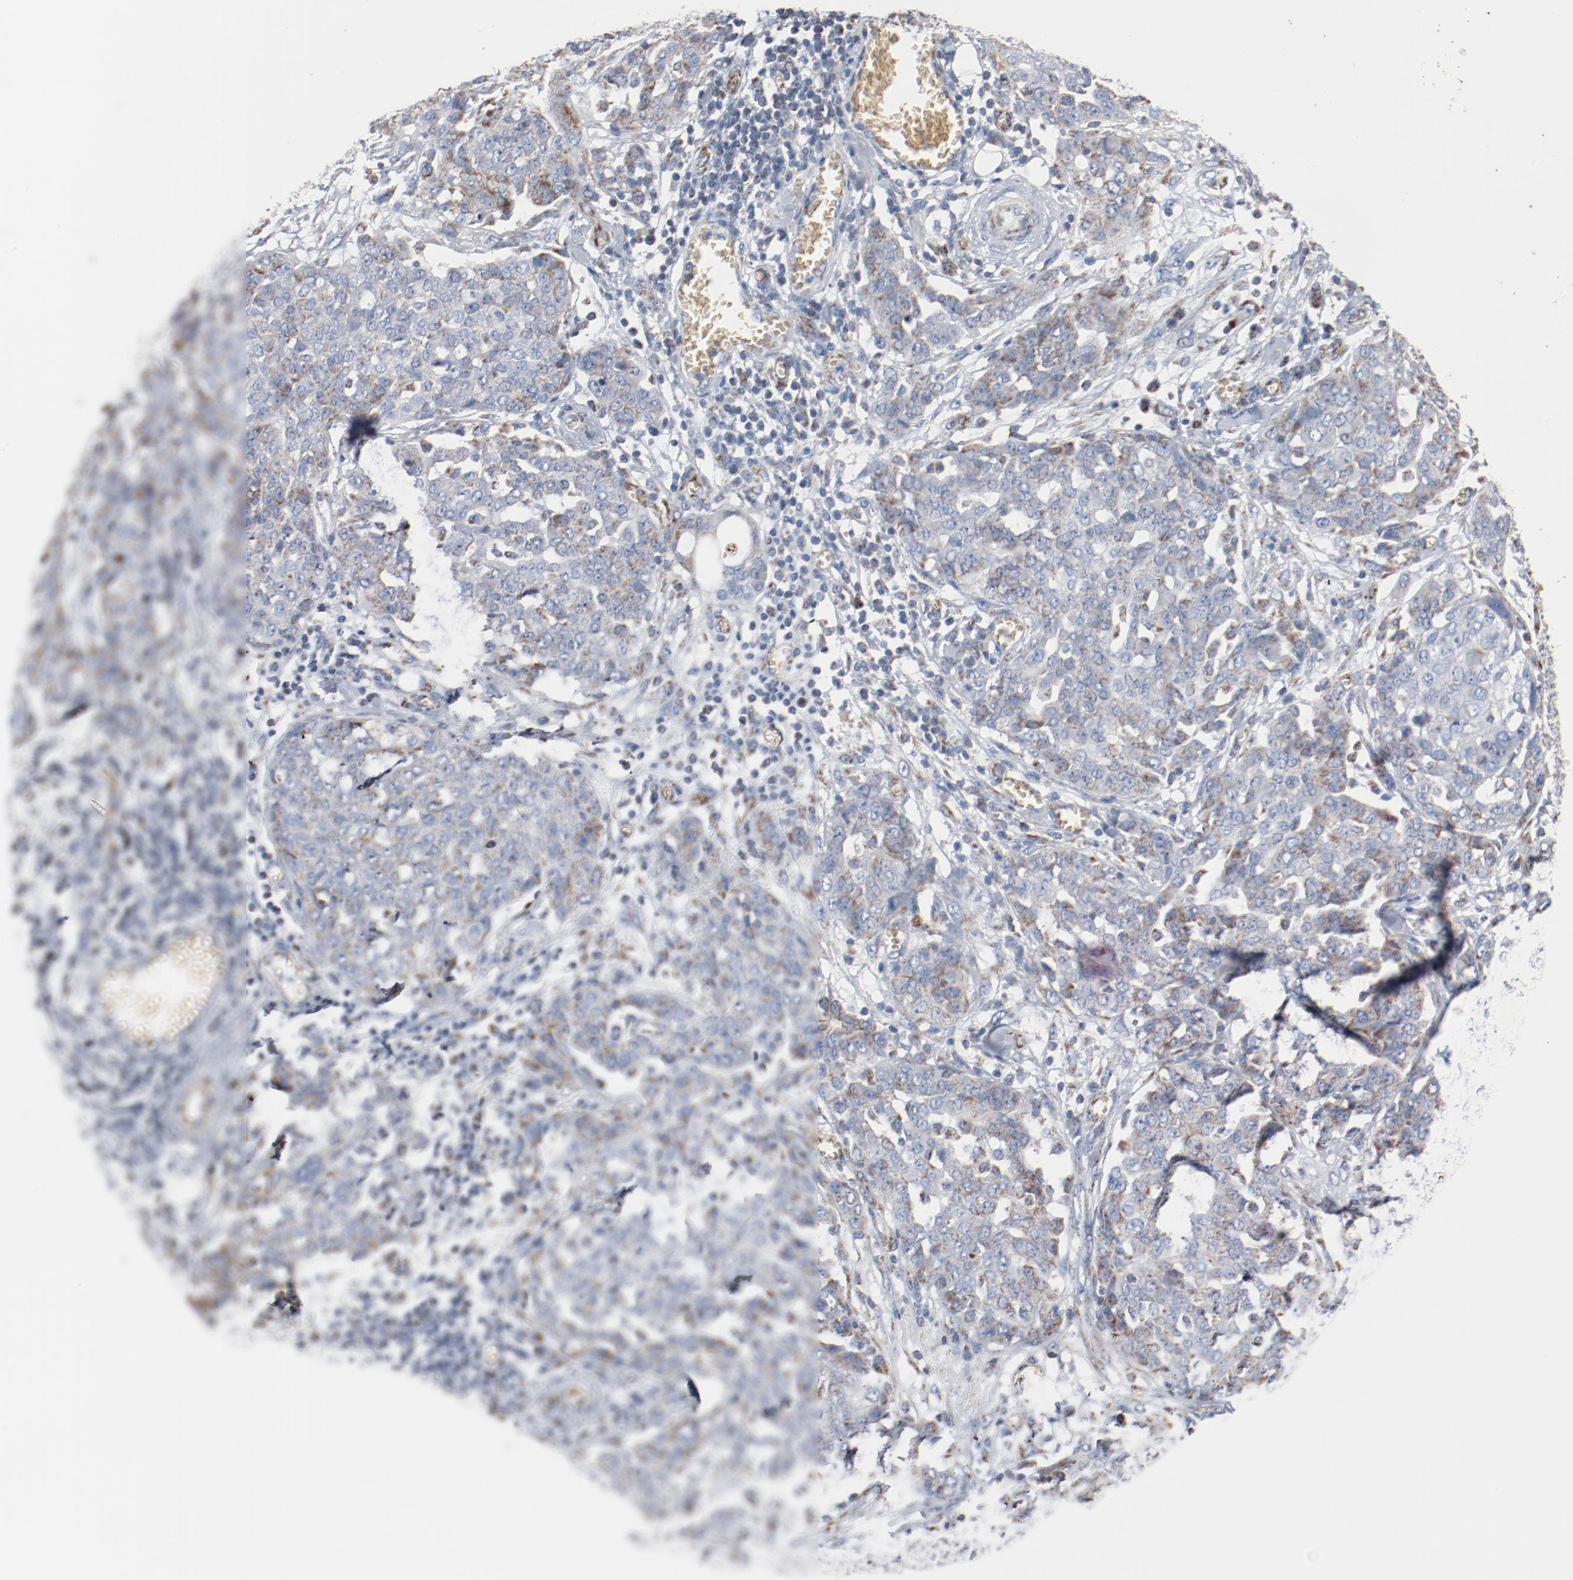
{"staining": {"intensity": "weak", "quantity": "<25%", "location": "cytoplasmic/membranous"}, "tissue": "ovarian cancer", "cell_type": "Tumor cells", "image_type": "cancer", "snomed": [{"axis": "morphology", "description": "Cystadenocarcinoma, serous, NOS"}, {"axis": "topography", "description": "Soft tissue"}, {"axis": "topography", "description": "Ovary"}], "caption": "There is no significant positivity in tumor cells of ovarian cancer.", "gene": "NDUFB8", "patient": {"sex": "female", "age": 57}}